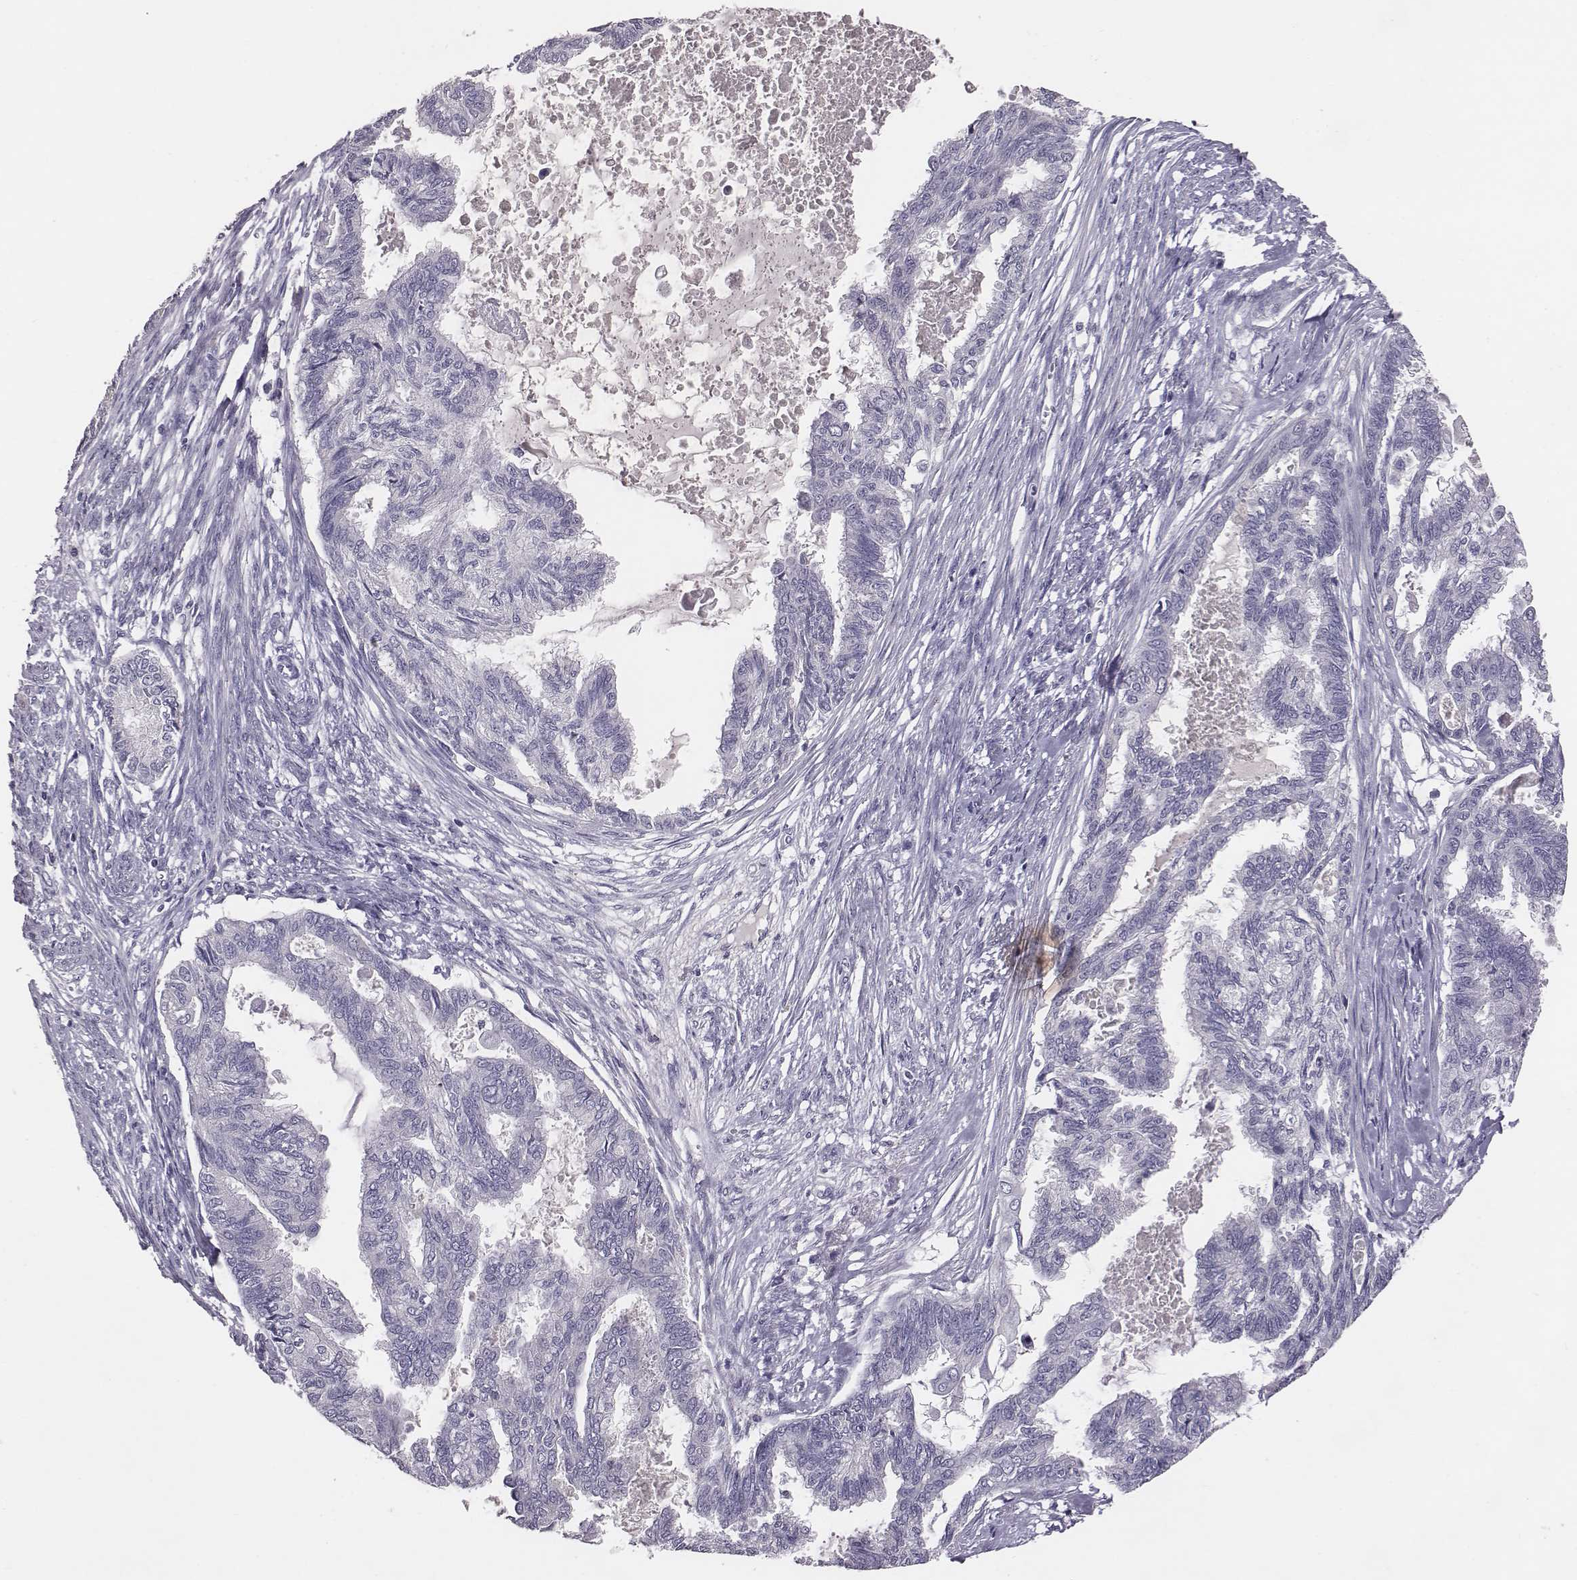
{"staining": {"intensity": "negative", "quantity": "none", "location": "none"}, "tissue": "endometrial cancer", "cell_type": "Tumor cells", "image_type": "cancer", "snomed": [{"axis": "morphology", "description": "Adenocarcinoma, NOS"}, {"axis": "topography", "description": "Endometrium"}], "caption": "A histopathology image of endometrial cancer stained for a protein exhibits no brown staining in tumor cells.", "gene": "EN1", "patient": {"sex": "female", "age": 86}}